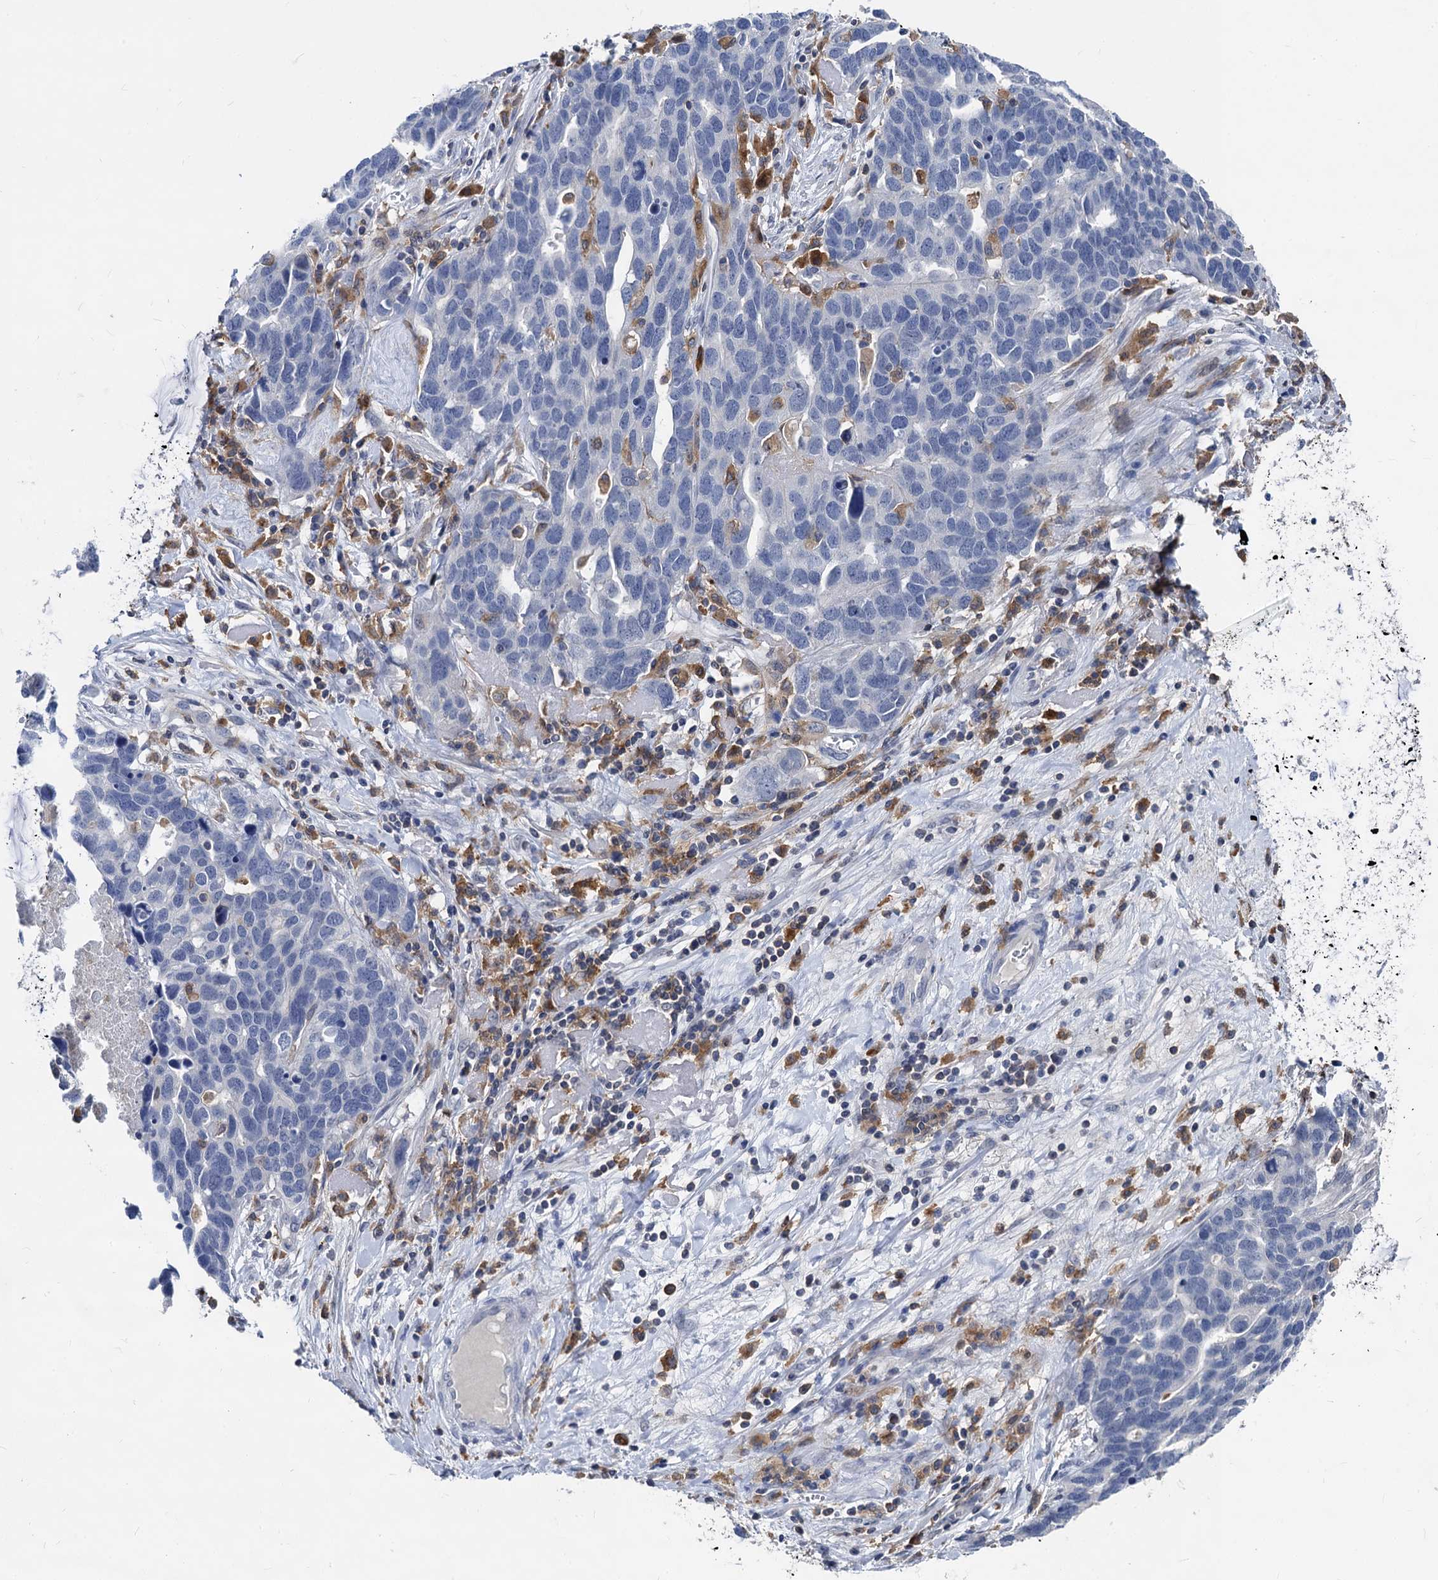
{"staining": {"intensity": "negative", "quantity": "none", "location": "none"}, "tissue": "ovarian cancer", "cell_type": "Tumor cells", "image_type": "cancer", "snomed": [{"axis": "morphology", "description": "Cystadenocarcinoma, serous, NOS"}, {"axis": "topography", "description": "Ovary"}], "caption": "The image reveals no staining of tumor cells in serous cystadenocarcinoma (ovarian). The staining is performed using DAB brown chromogen with nuclei counter-stained in using hematoxylin.", "gene": "RHOG", "patient": {"sex": "female", "age": 54}}